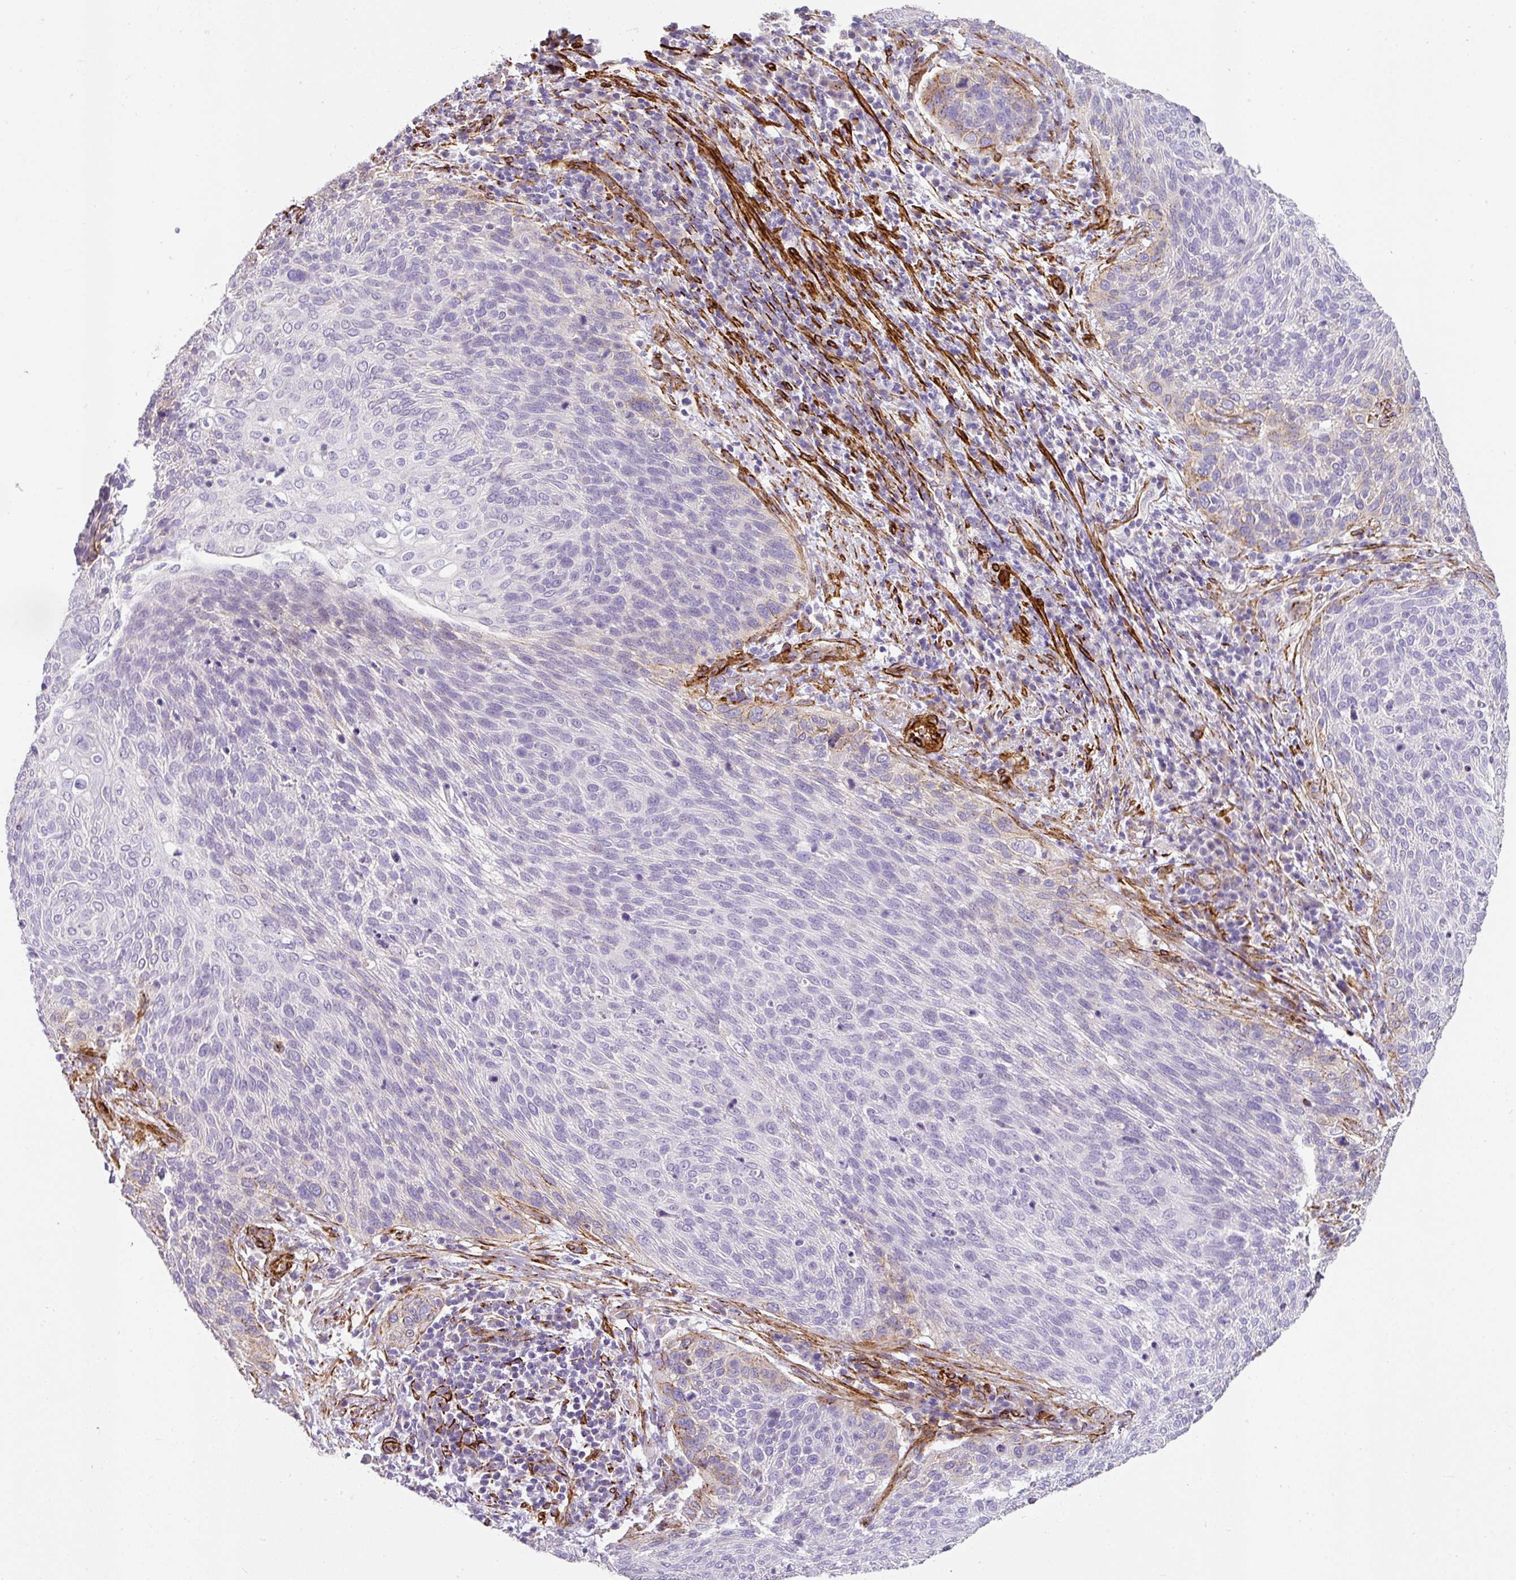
{"staining": {"intensity": "negative", "quantity": "none", "location": "none"}, "tissue": "cervical cancer", "cell_type": "Tumor cells", "image_type": "cancer", "snomed": [{"axis": "morphology", "description": "Squamous cell carcinoma, NOS"}, {"axis": "topography", "description": "Cervix"}], "caption": "This photomicrograph is of squamous cell carcinoma (cervical) stained with IHC to label a protein in brown with the nuclei are counter-stained blue. There is no expression in tumor cells.", "gene": "SLC25A17", "patient": {"sex": "female", "age": 31}}